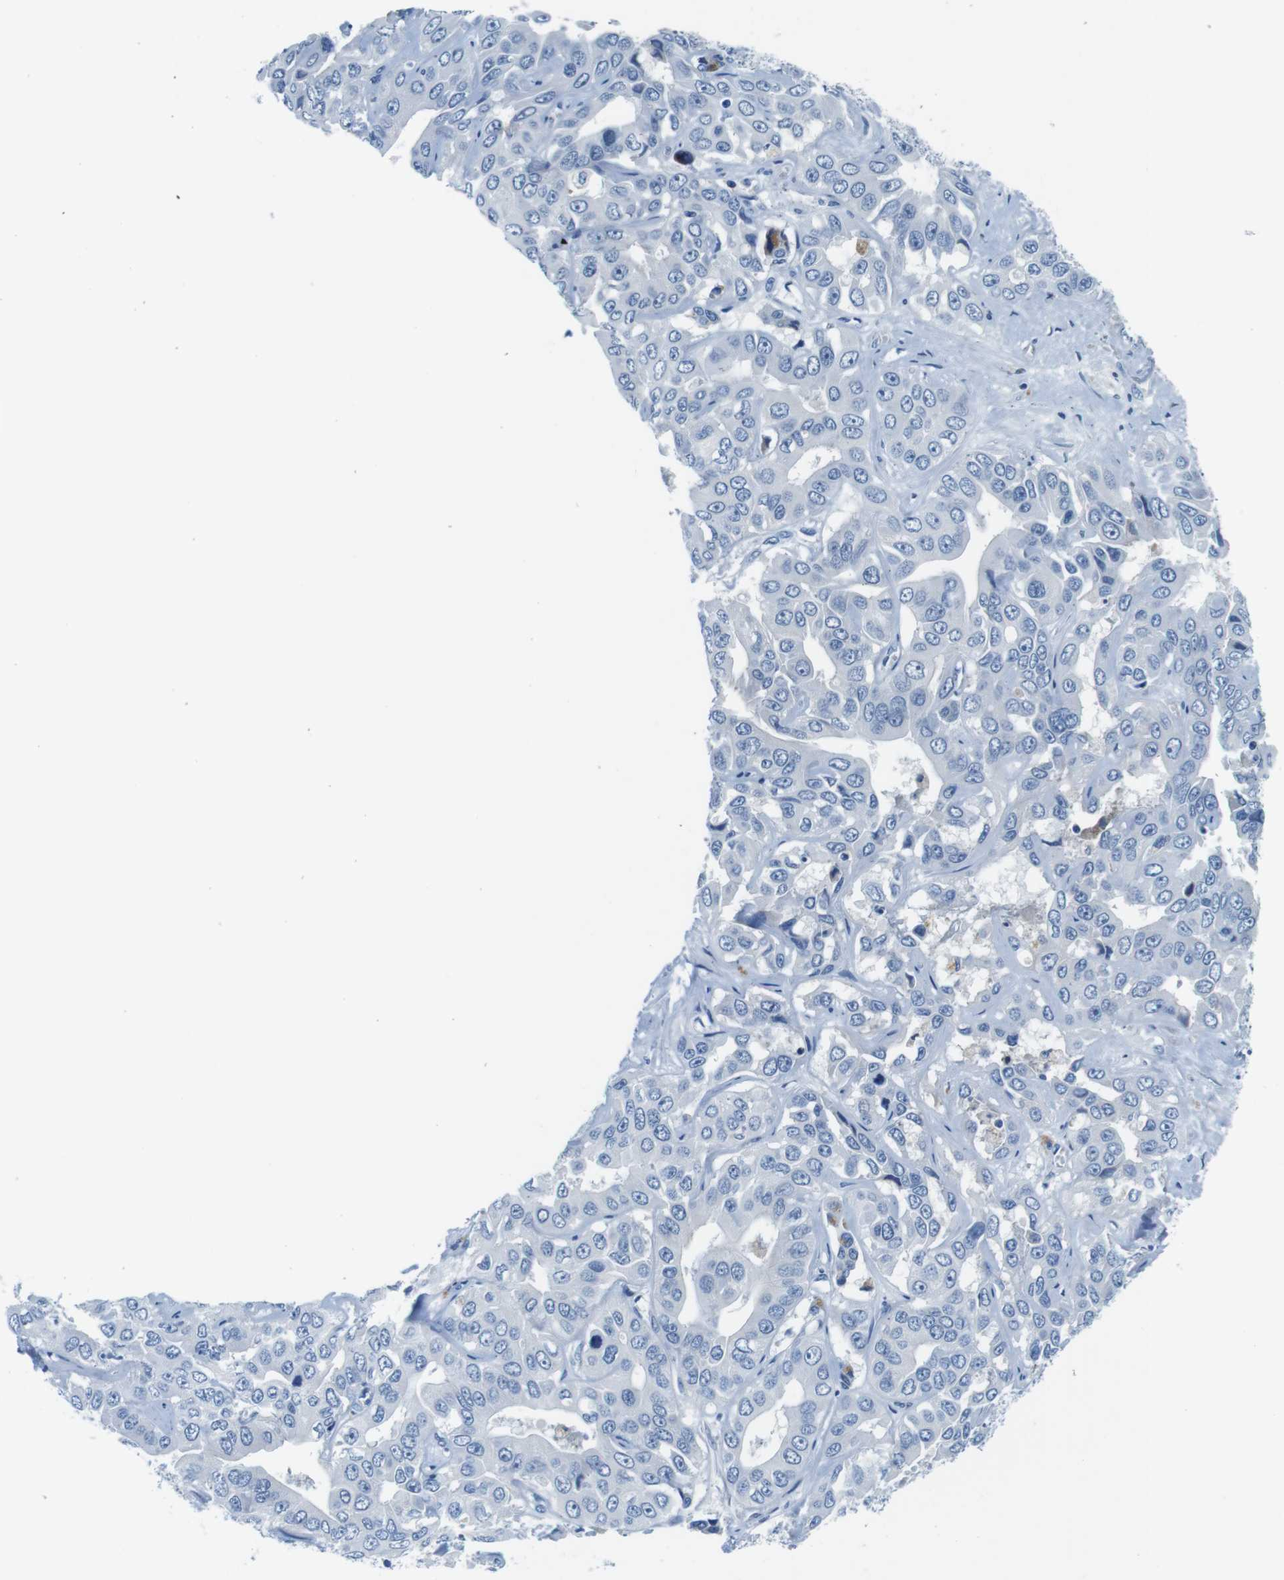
{"staining": {"intensity": "negative", "quantity": "none", "location": "none"}, "tissue": "liver cancer", "cell_type": "Tumor cells", "image_type": "cancer", "snomed": [{"axis": "morphology", "description": "Cholangiocarcinoma"}, {"axis": "topography", "description": "Liver"}], "caption": "A high-resolution image shows IHC staining of cholangiocarcinoma (liver), which shows no significant staining in tumor cells.", "gene": "IGHD", "patient": {"sex": "female", "age": 52}}